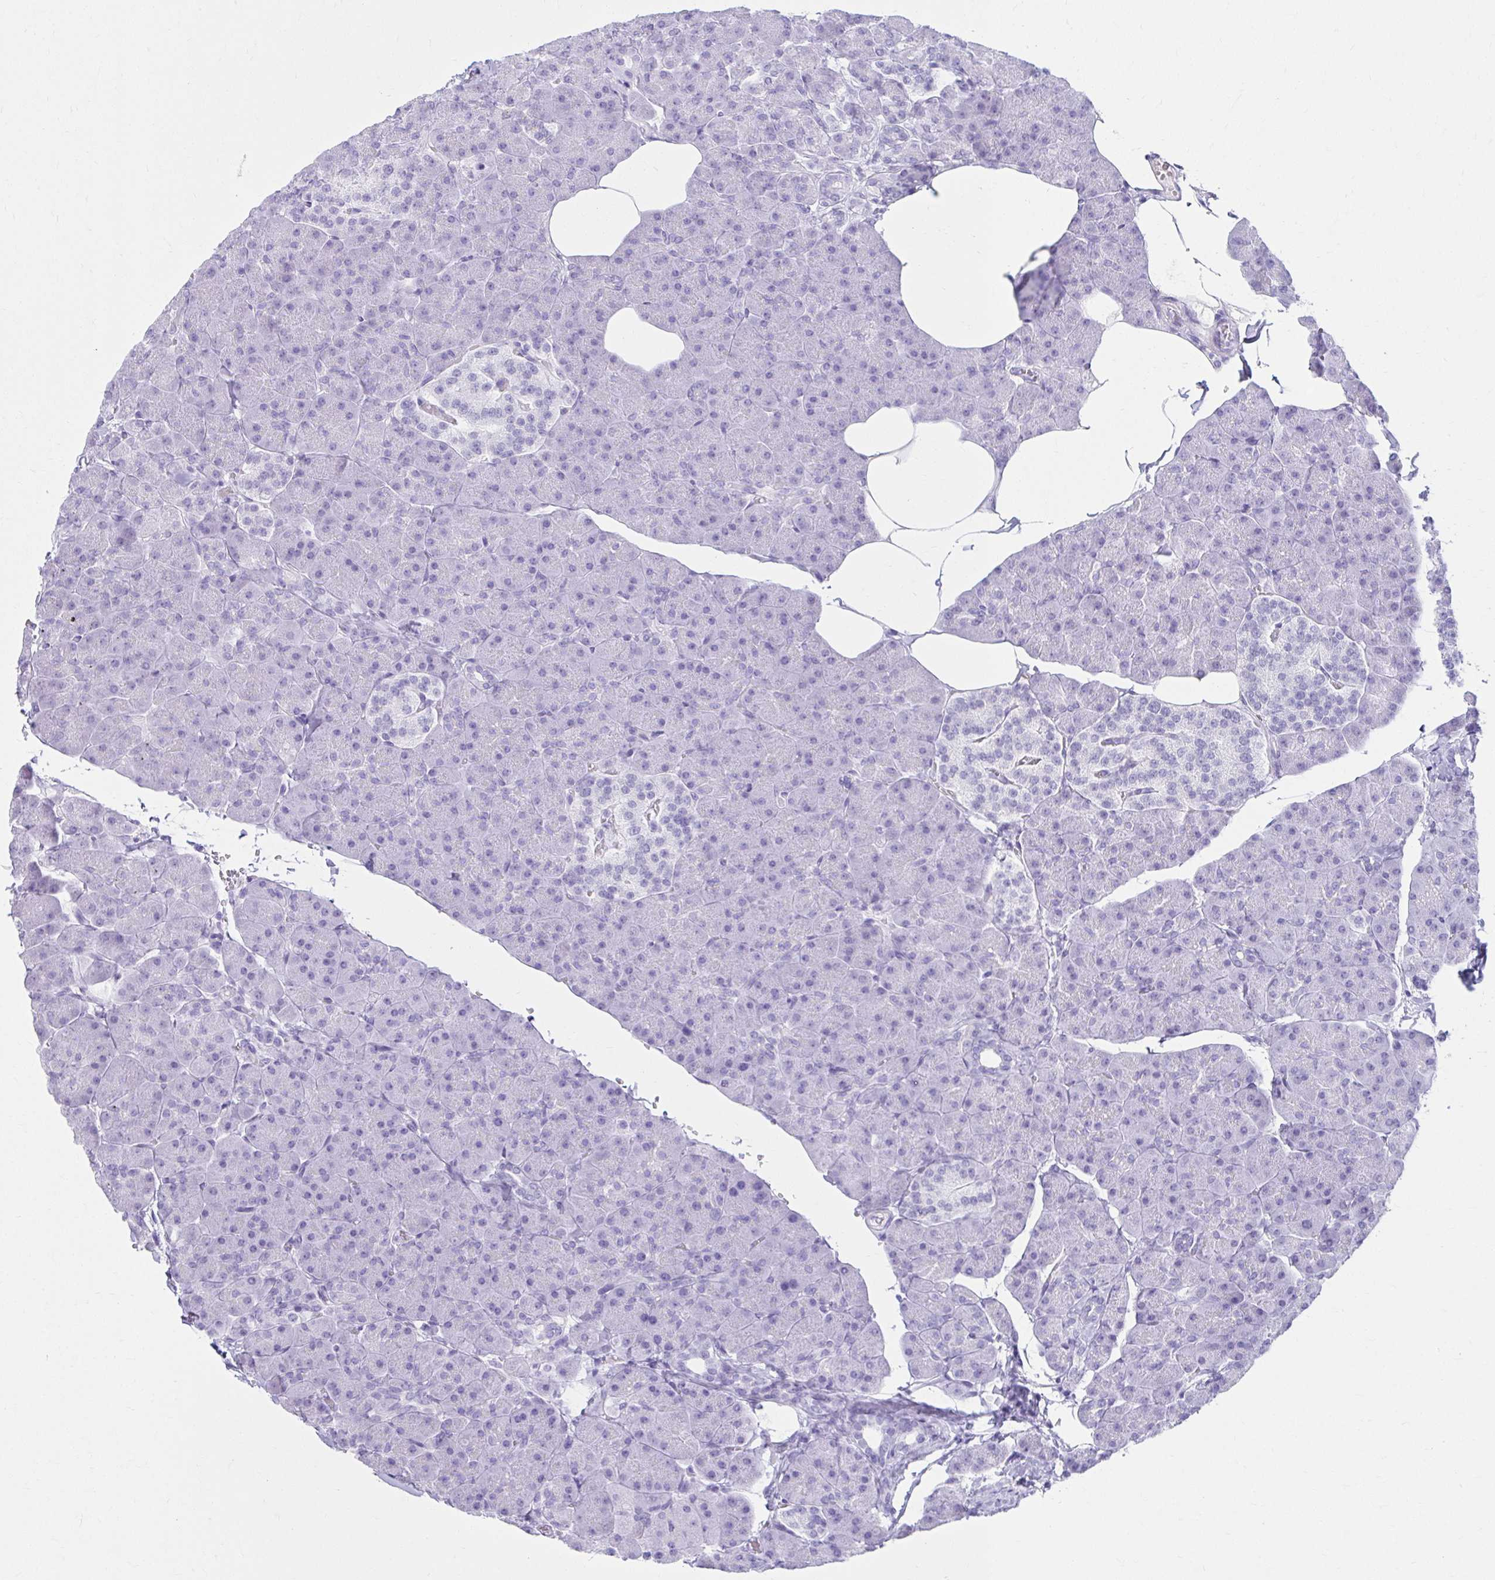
{"staining": {"intensity": "negative", "quantity": "none", "location": "none"}, "tissue": "pancreas", "cell_type": "Exocrine glandular cells", "image_type": "normal", "snomed": [{"axis": "morphology", "description": "Normal tissue, NOS"}, {"axis": "topography", "description": "Pancreas"}], "caption": "Immunohistochemistry image of unremarkable pancreas: pancreas stained with DAB (3,3'-diaminobenzidine) shows no significant protein expression in exocrine glandular cells. The staining is performed using DAB (3,3'-diaminobenzidine) brown chromogen with nuclei counter-stained in using hematoxylin.", "gene": "ATP4B", "patient": {"sex": "male", "age": 35}}